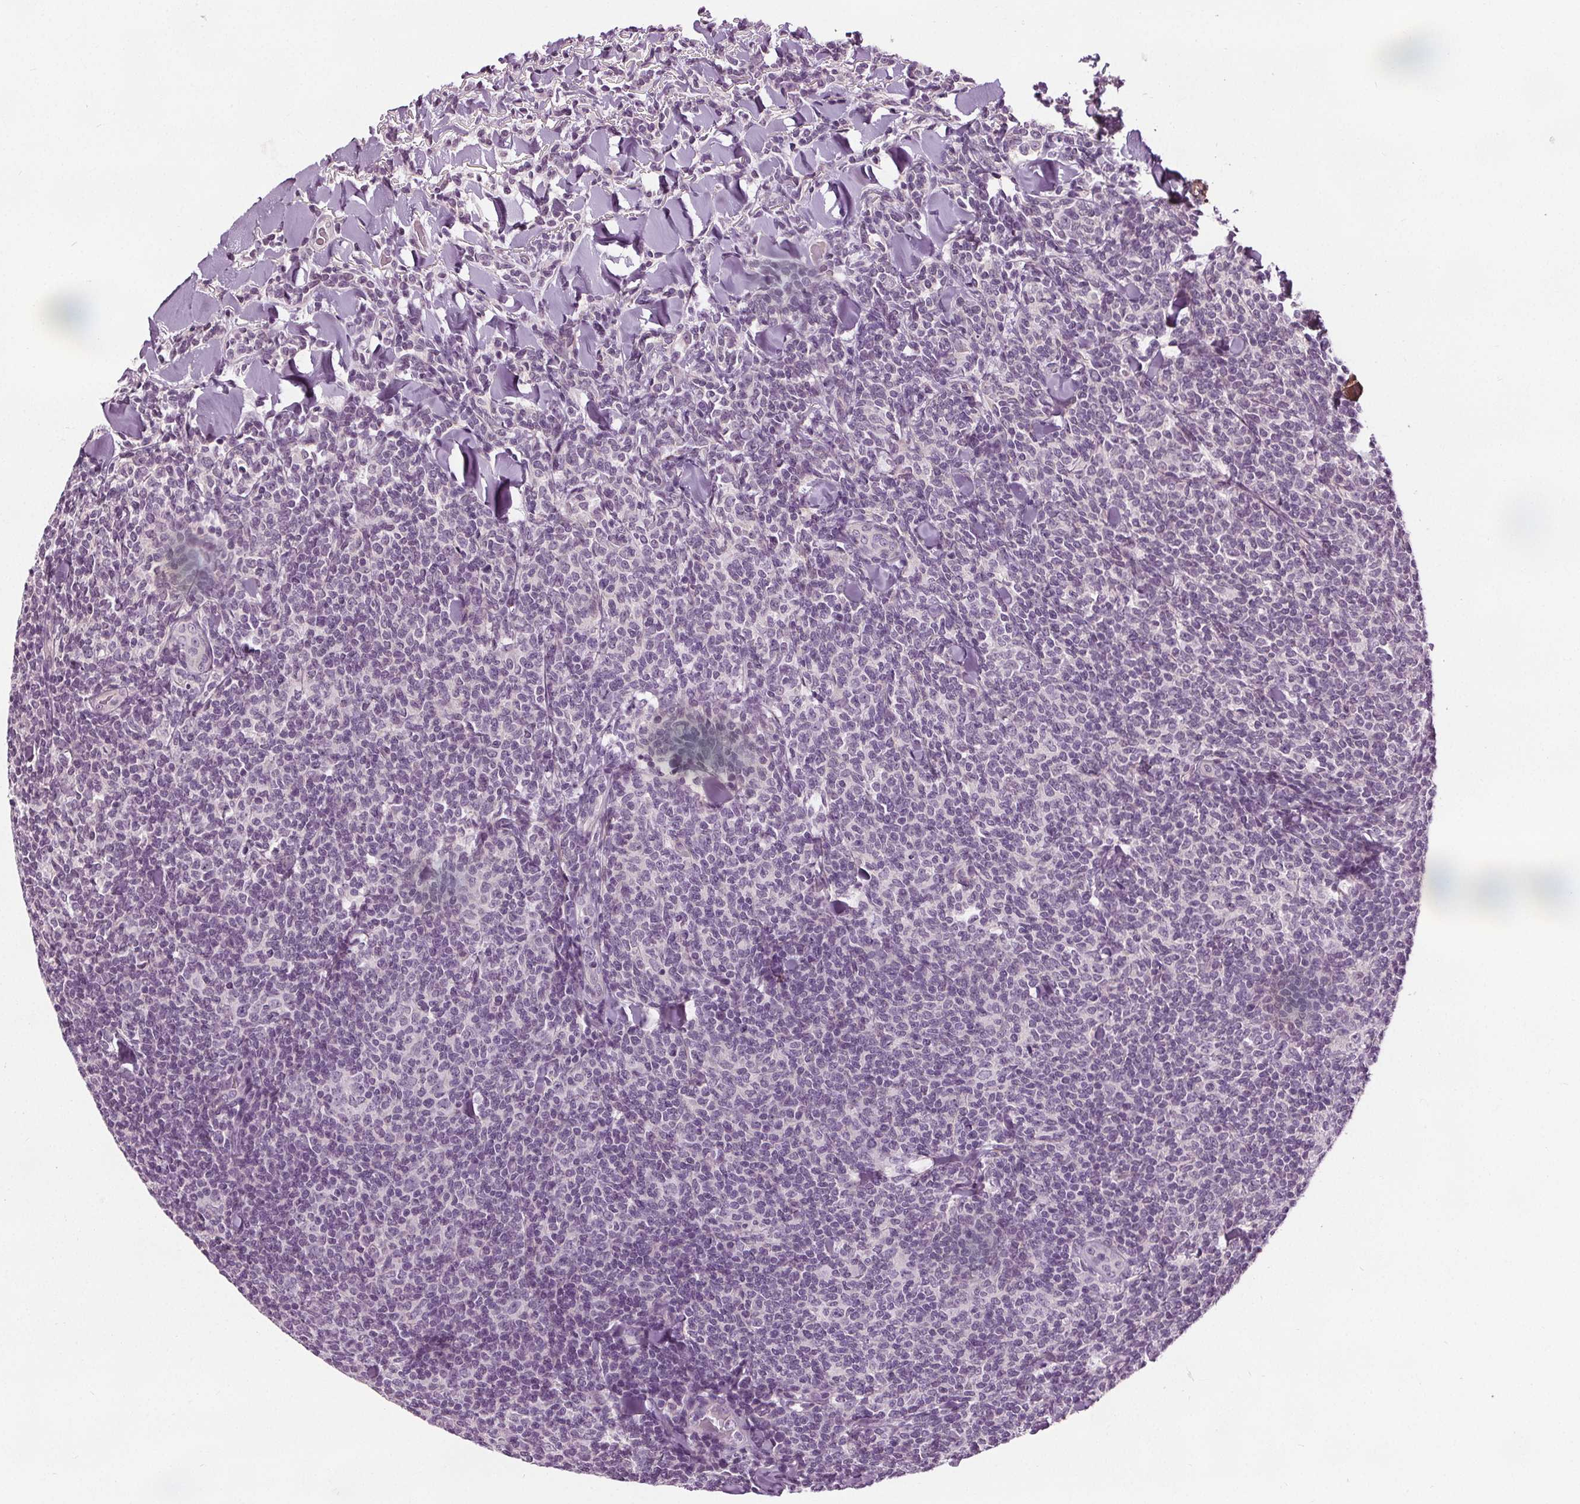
{"staining": {"intensity": "negative", "quantity": "none", "location": "none"}, "tissue": "lymphoma", "cell_type": "Tumor cells", "image_type": "cancer", "snomed": [{"axis": "morphology", "description": "Malignant lymphoma, non-Hodgkin's type, Low grade"}, {"axis": "topography", "description": "Lymph node"}], "caption": "There is no significant expression in tumor cells of lymphoma.", "gene": "RASA1", "patient": {"sex": "female", "age": 56}}